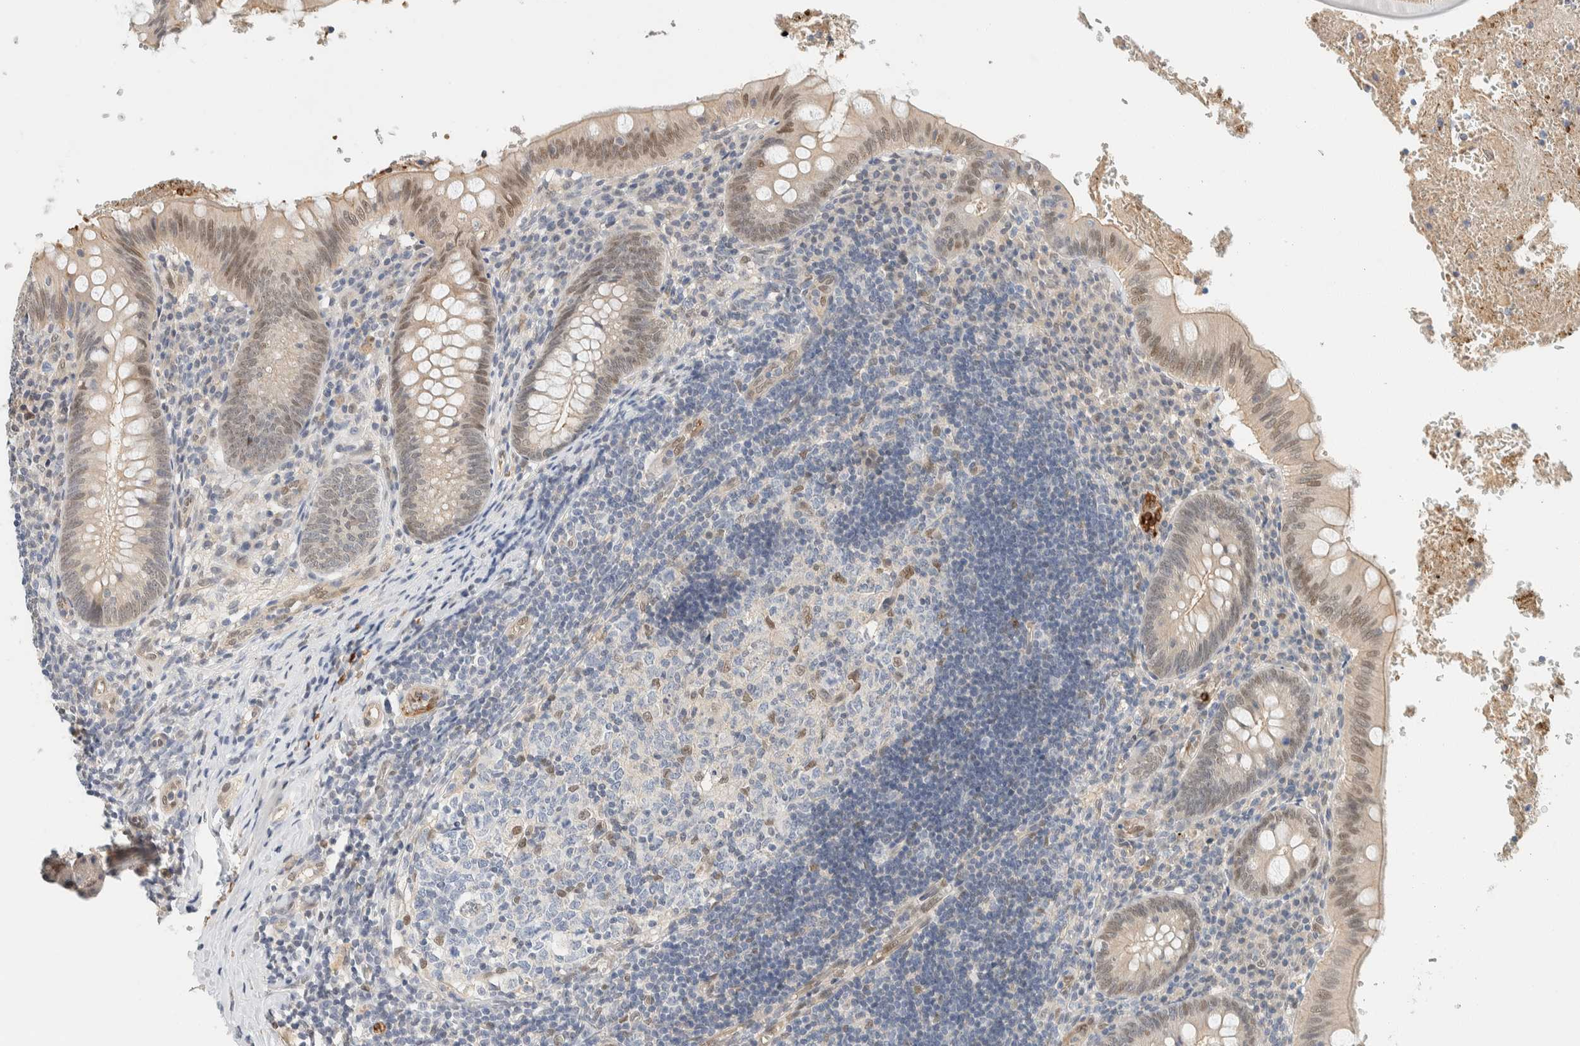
{"staining": {"intensity": "weak", "quantity": ">75%", "location": "cytoplasmic/membranous,nuclear"}, "tissue": "appendix", "cell_type": "Glandular cells", "image_type": "normal", "snomed": [{"axis": "morphology", "description": "Normal tissue, NOS"}, {"axis": "topography", "description": "Appendix"}], "caption": "Protein expression analysis of benign appendix demonstrates weak cytoplasmic/membranous,nuclear expression in about >75% of glandular cells.", "gene": "TSTD2", "patient": {"sex": "male", "age": 8}}